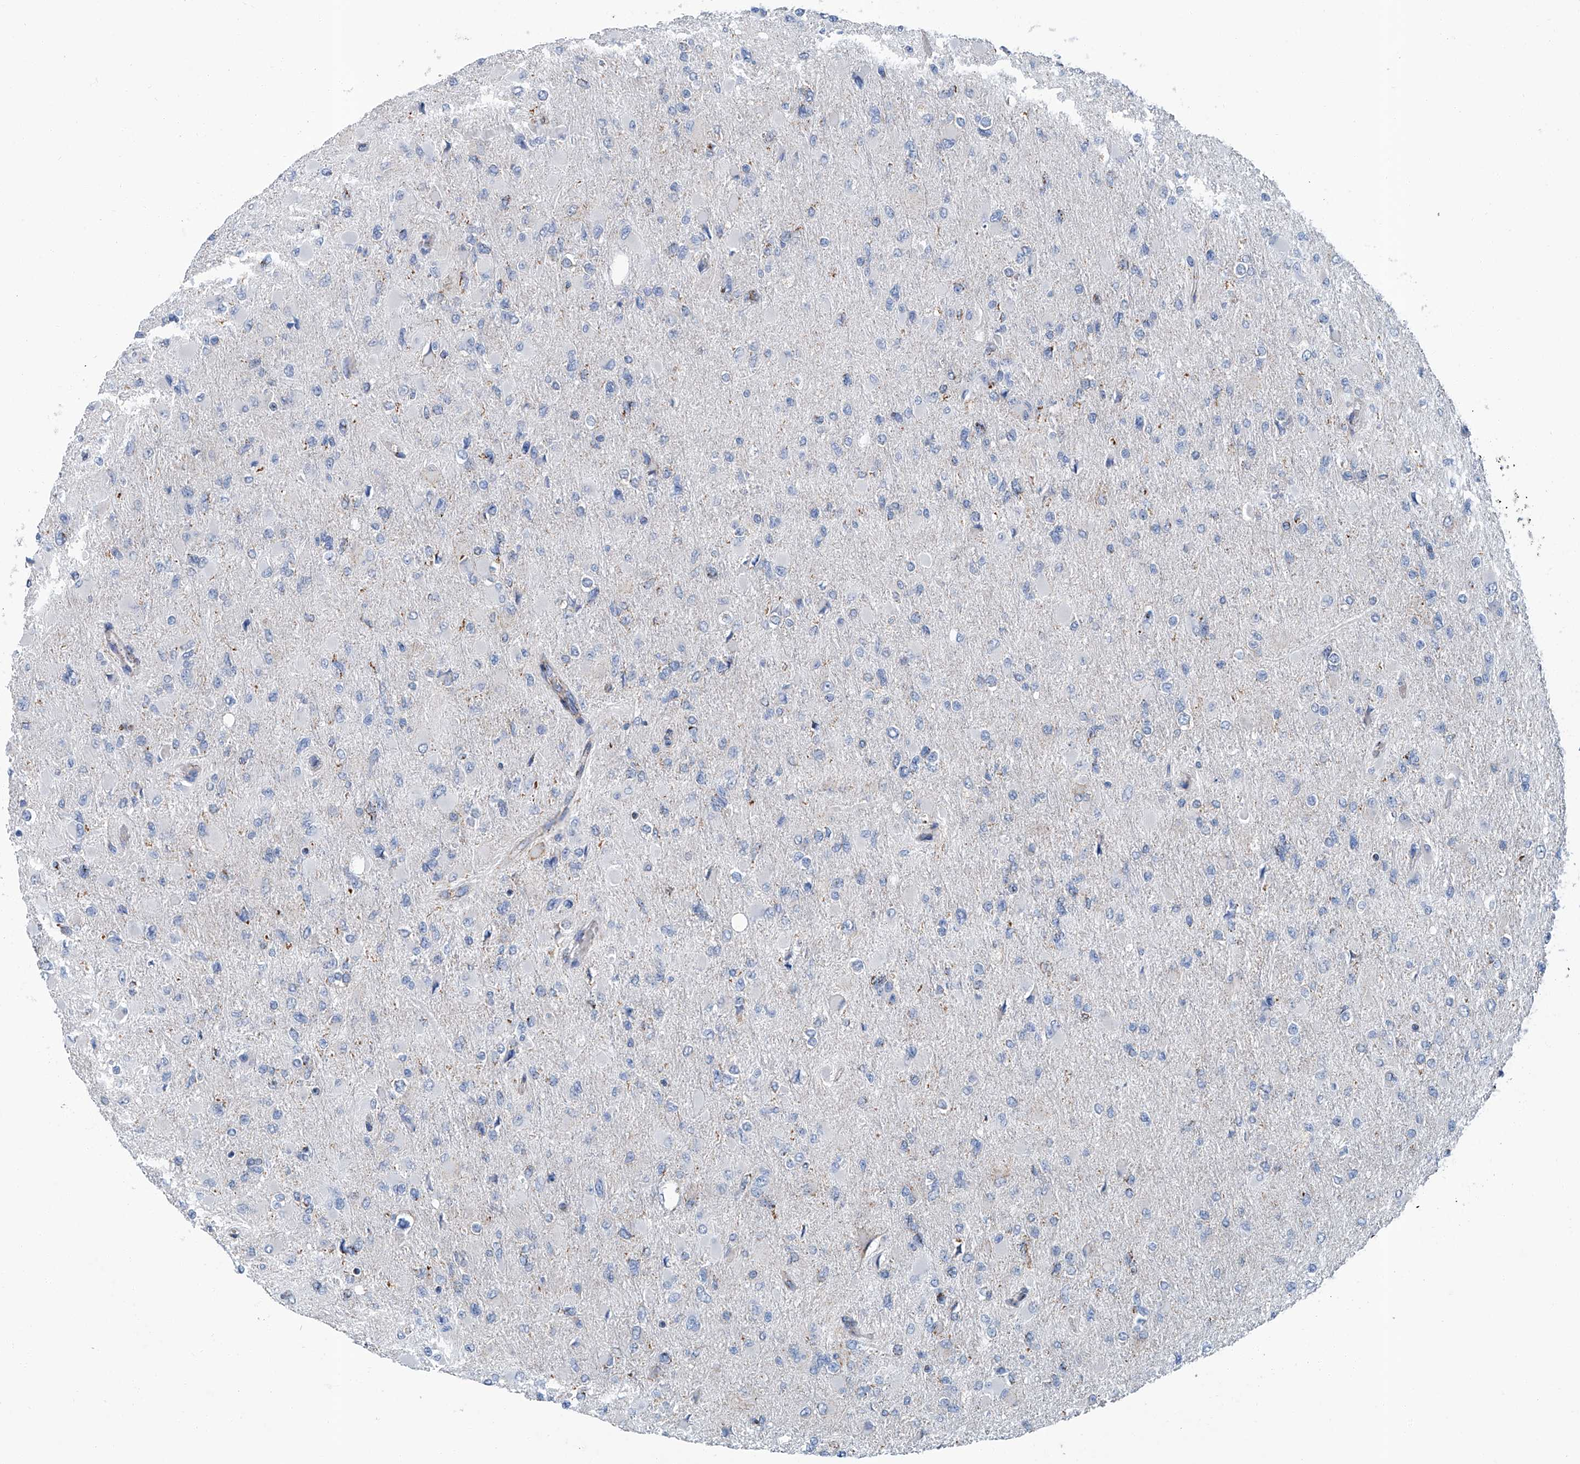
{"staining": {"intensity": "negative", "quantity": "none", "location": "none"}, "tissue": "glioma", "cell_type": "Tumor cells", "image_type": "cancer", "snomed": [{"axis": "morphology", "description": "Glioma, malignant, High grade"}, {"axis": "topography", "description": "Cerebral cortex"}], "caption": "This is an IHC image of glioma. There is no staining in tumor cells.", "gene": "MT-ND1", "patient": {"sex": "female", "age": 36}}